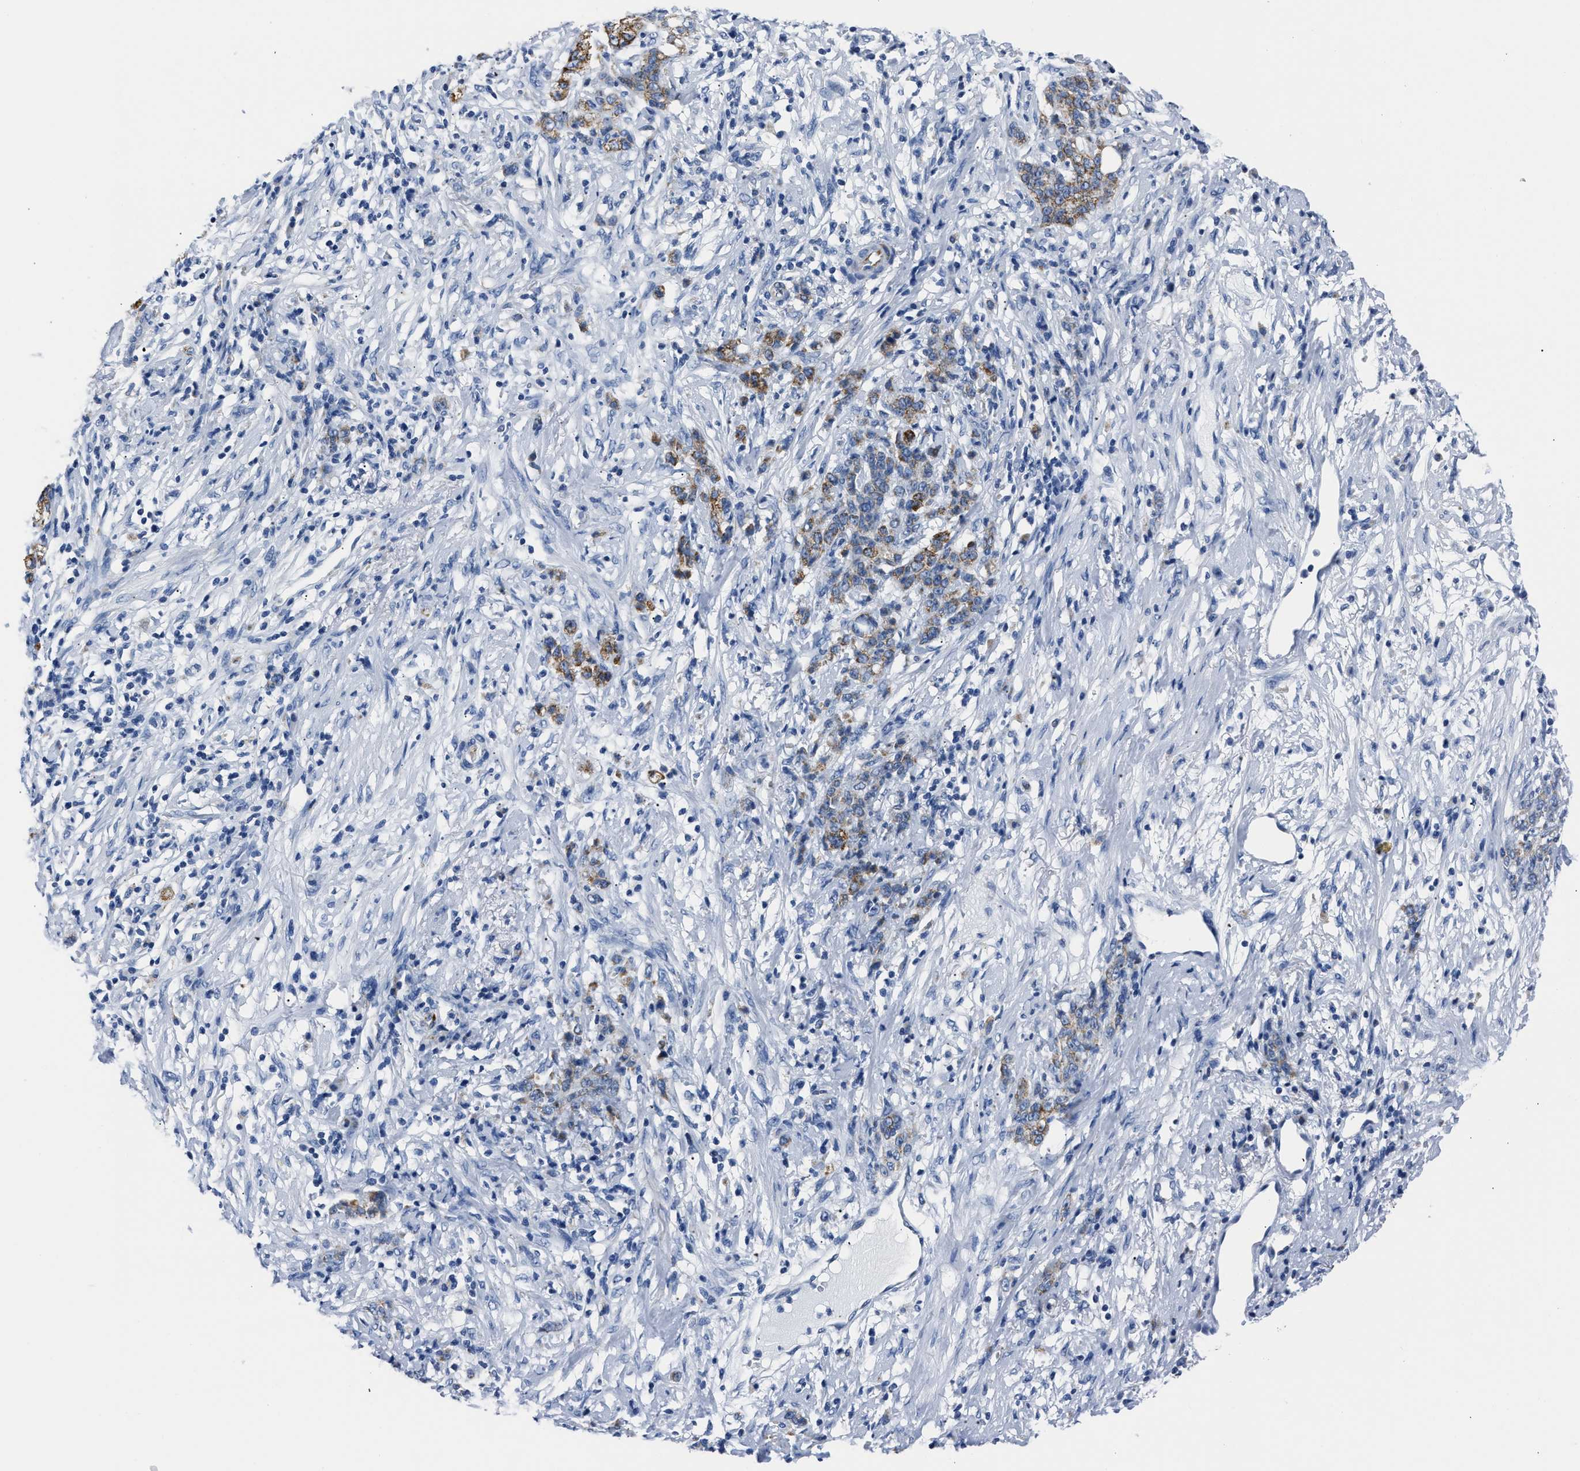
{"staining": {"intensity": "moderate", "quantity": ">75%", "location": "cytoplasmic/membranous"}, "tissue": "stomach cancer", "cell_type": "Tumor cells", "image_type": "cancer", "snomed": [{"axis": "morphology", "description": "Adenocarcinoma, NOS"}, {"axis": "topography", "description": "Stomach, lower"}], "caption": "Stomach cancer (adenocarcinoma) stained with a brown dye demonstrates moderate cytoplasmic/membranous positive expression in about >75% of tumor cells.", "gene": "AMACR", "patient": {"sex": "male", "age": 88}}